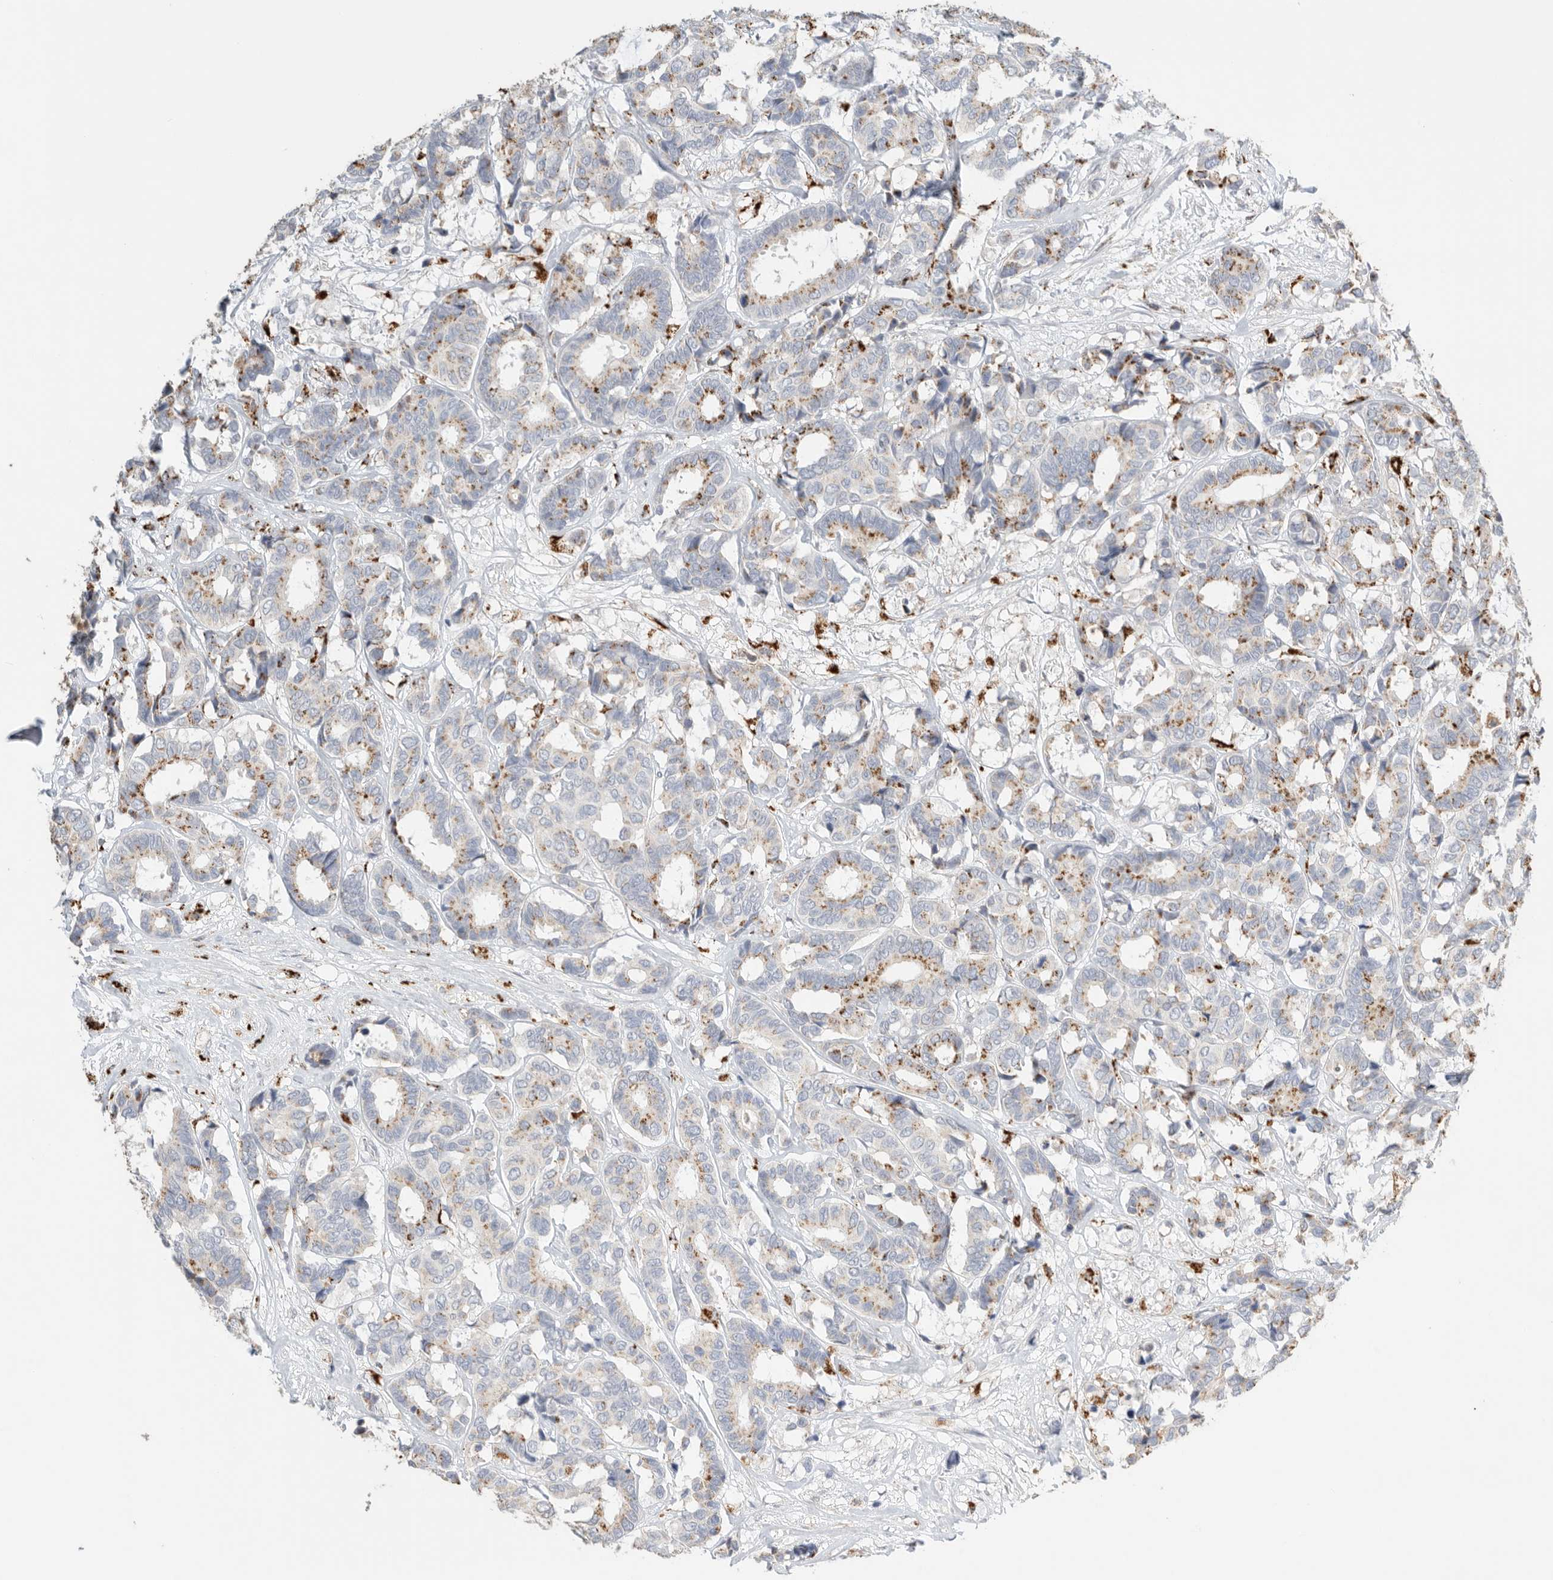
{"staining": {"intensity": "moderate", "quantity": "25%-75%", "location": "cytoplasmic/membranous"}, "tissue": "breast cancer", "cell_type": "Tumor cells", "image_type": "cancer", "snomed": [{"axis": "morphology", "description": "Duct carcinoma"}, {"axis": "topography", "description": "Breast"}], "caption": "Breast intraductal carcinoma stained with immunohistochemistry exhibits moderate cytoplasmic/membranous positivity in approximately 25%-75% of tumor cells.", "gene": "GGH", "patient": {"sex": "female", "age": 87}}